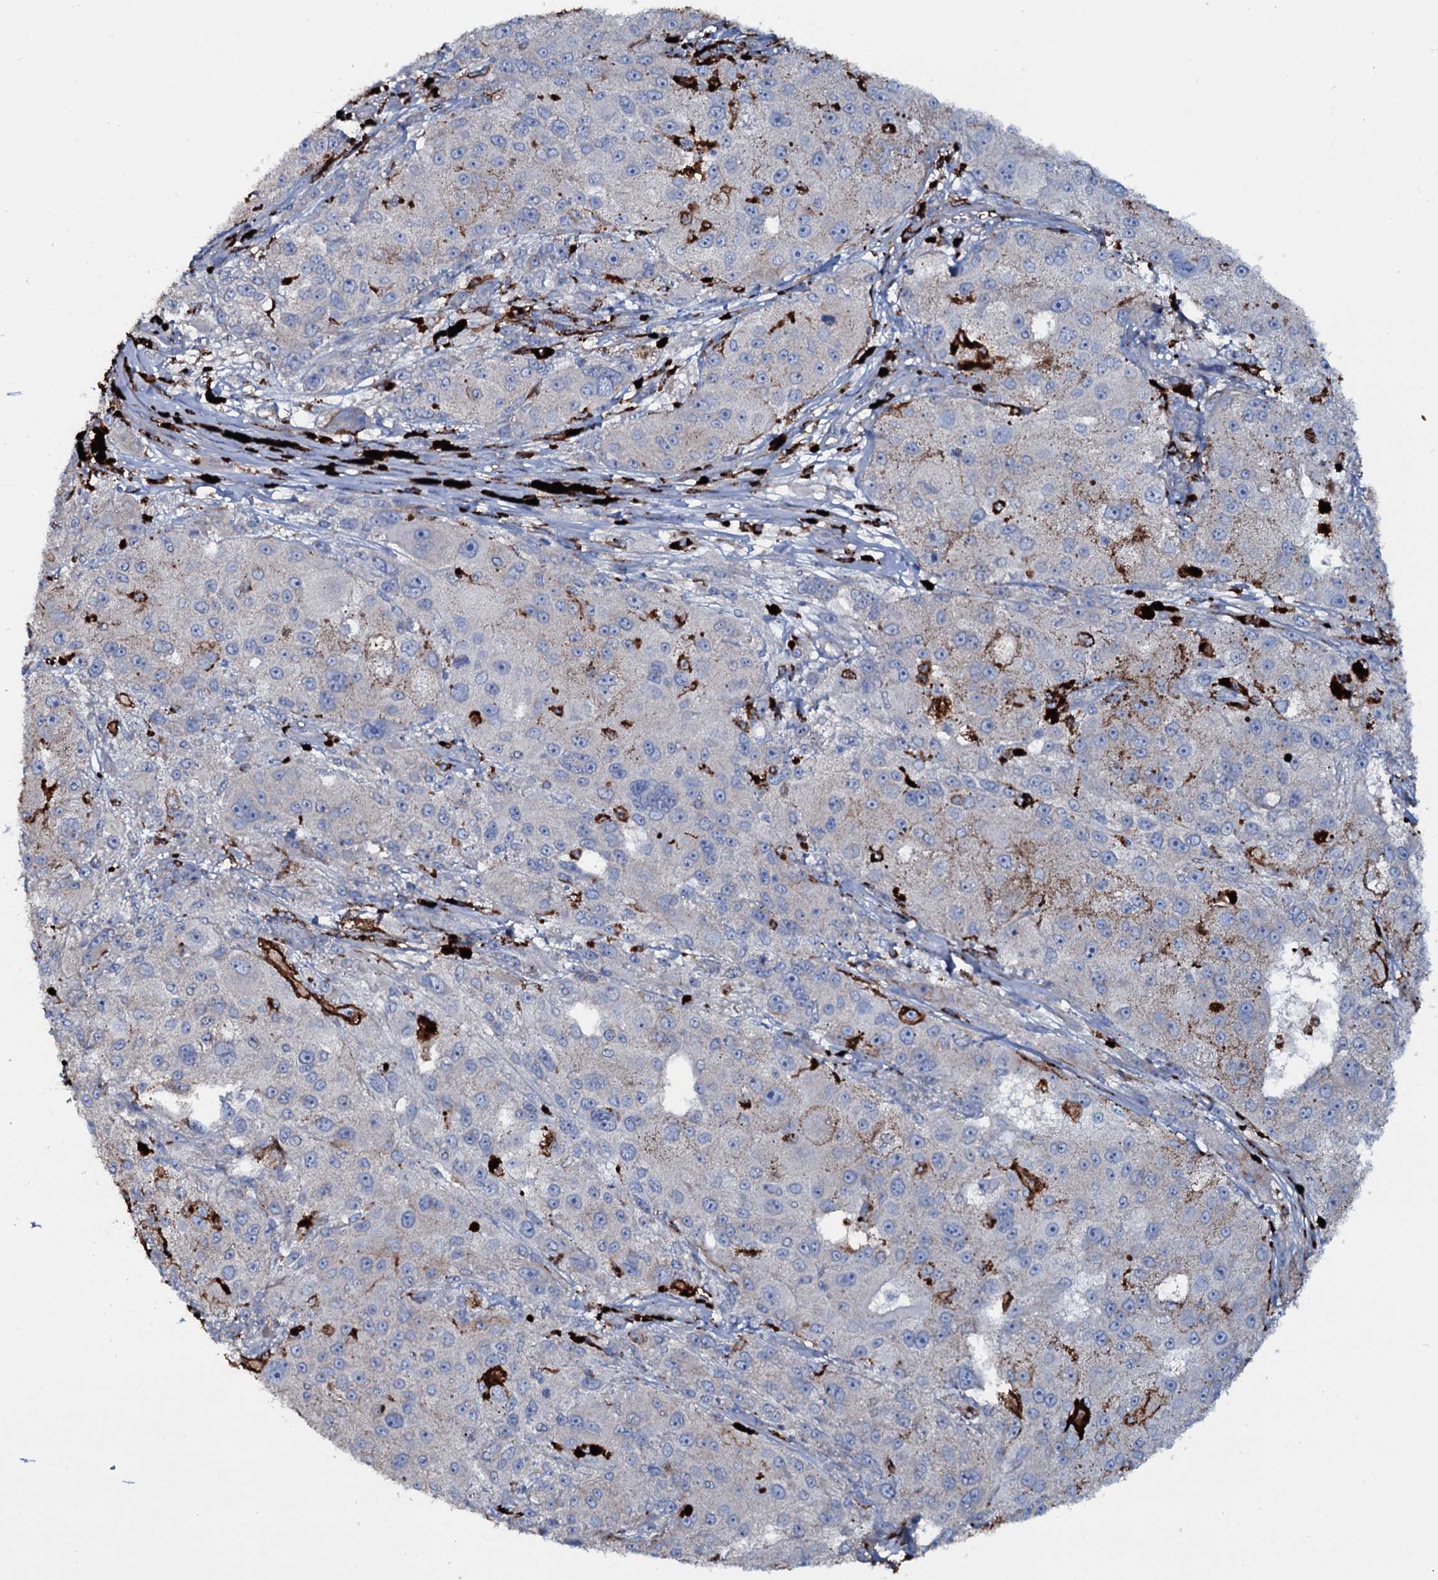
{"staining": {"intensity": "weak", "quantity": "<25%", "location": "cytoplasmic/membranous"}, "tissue": "melanoma", "cell_type": "Tumor cells", "image_type": "cancer", "snomed": [{"axis": "morphology", "description": "Necrosis, NOS"}, {"axis": "morphology", "description": "Malignant melanoma, NOS"}, {"axis": "topography", "description": "Skin"}], "caption": "Immunohistochemistry micrograph of malignant melanoma stained for a protein (brown), which shows no staining in tumor cells. The staining was performed using DAB to visualize the protein expression in brown, while the nuclei were stained in blue with hematoxylin (Magnification: 20x).", "gene": "OSBPL2", "patient": {"sex": "female", "age": 87}}